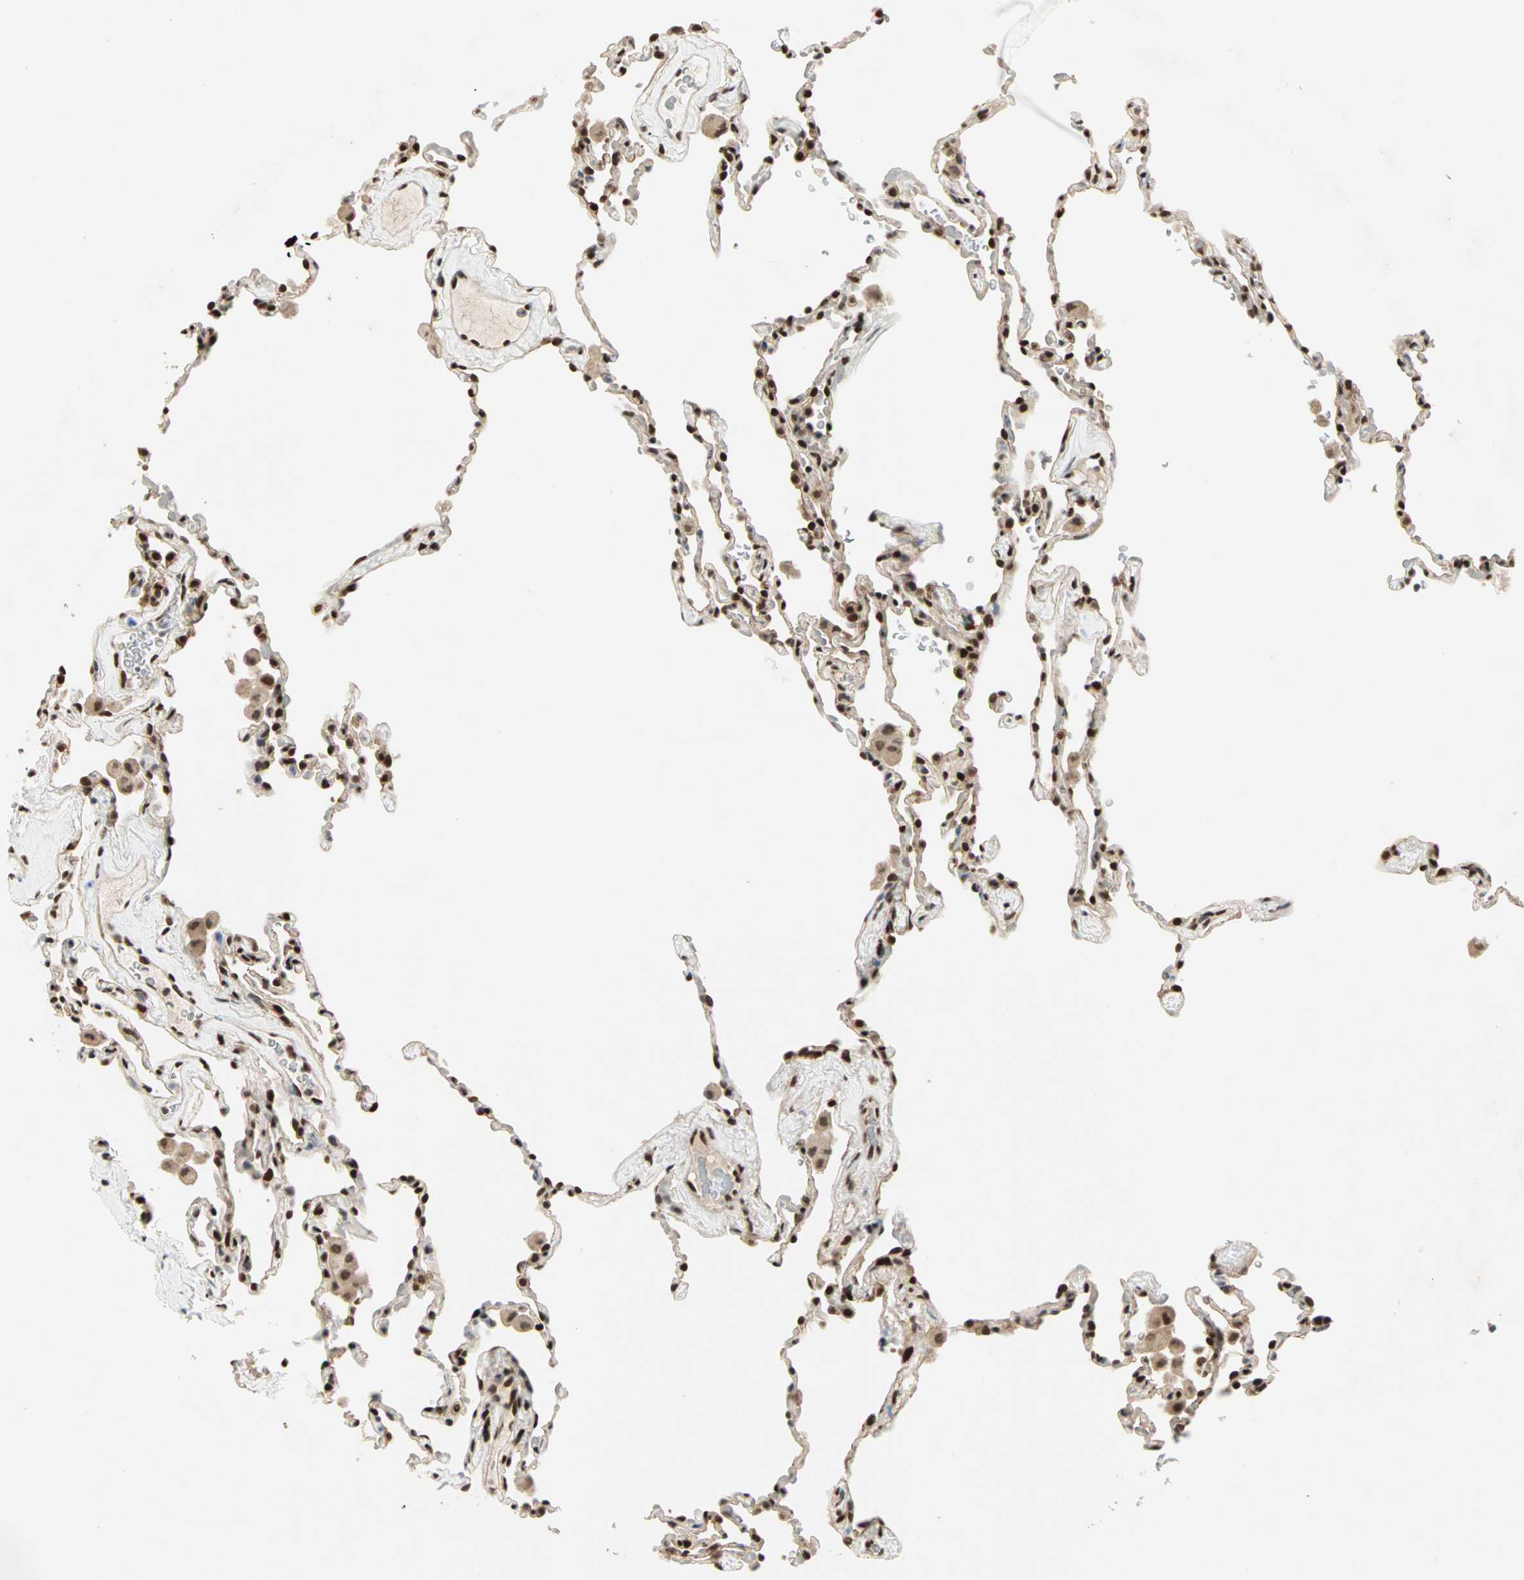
{"staining": {"intensity": "strong", "quantity": ">75%", "location": "nuclear"}, "tissue": "lung", "cell_type": "Alveolar cells", "image_type": "normal", "snomed": [{"axis": "morphology", "description": "Normal tissue, NOS"}, {"axis": "morphology", "description": "Soft tissue tumor metastatic"}, {"axis": "topography", "description": "Lung"}], "caption": "Immunohistochemistry staining of normal lung, which exhibits high levels of strong nuclear positivity in about >75% of alveolar cells indicating strong nuclear protein positivity. The staining was performed using DAB (brown) for protein detection and nuclei were counterstained in hematoxylin (blue).", "gene": "BLM", "patient": {"sex": "male", "age": 59}}